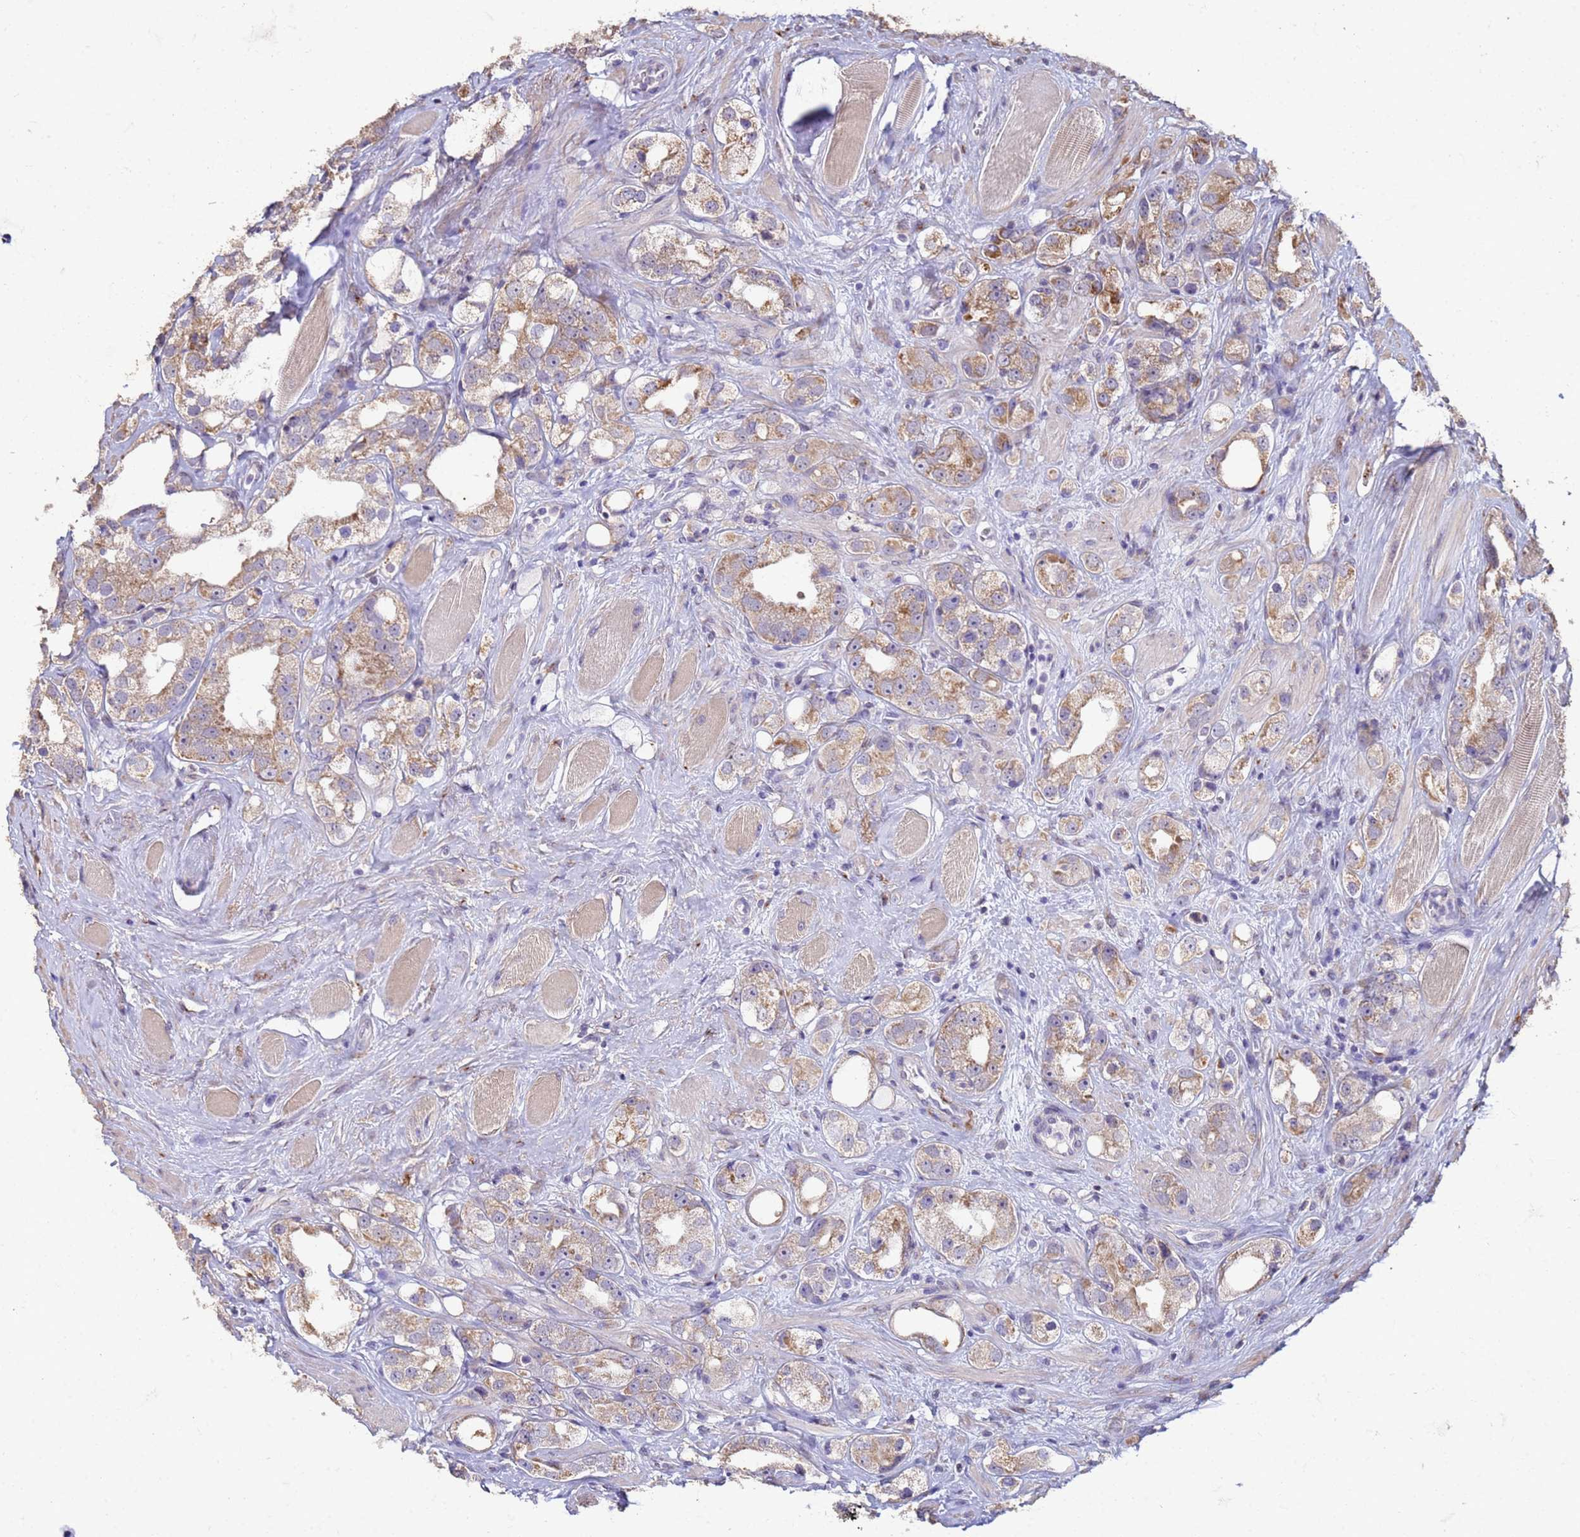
{"staining": {"intensity": "moderate", "quantity": "25%-75%", "location": "cytoplasmic/membranous"}, "tissue": "prostate cancer", "cell_type": "Tumor cells", "image_type": "cancer", "snomed": [{"axis": "morphology", "description": "Adenocarcinoma, NOS"}, {"axis": "topography", "description": "Prostate"}], "caption": "Immunohistochemistry photomicrograph of neoplastic tissue: human adenocarcinoma (prostate) stained using immunohistochemistry reveals medium levels of moderate protein expression localized specifically in the cytoplasmic/membranous of tumor cells, appearing as a cytoplasmic/membranous brown color.", "gene": "SLC25A15", "patient": {"sex": "male", "age": 79}}